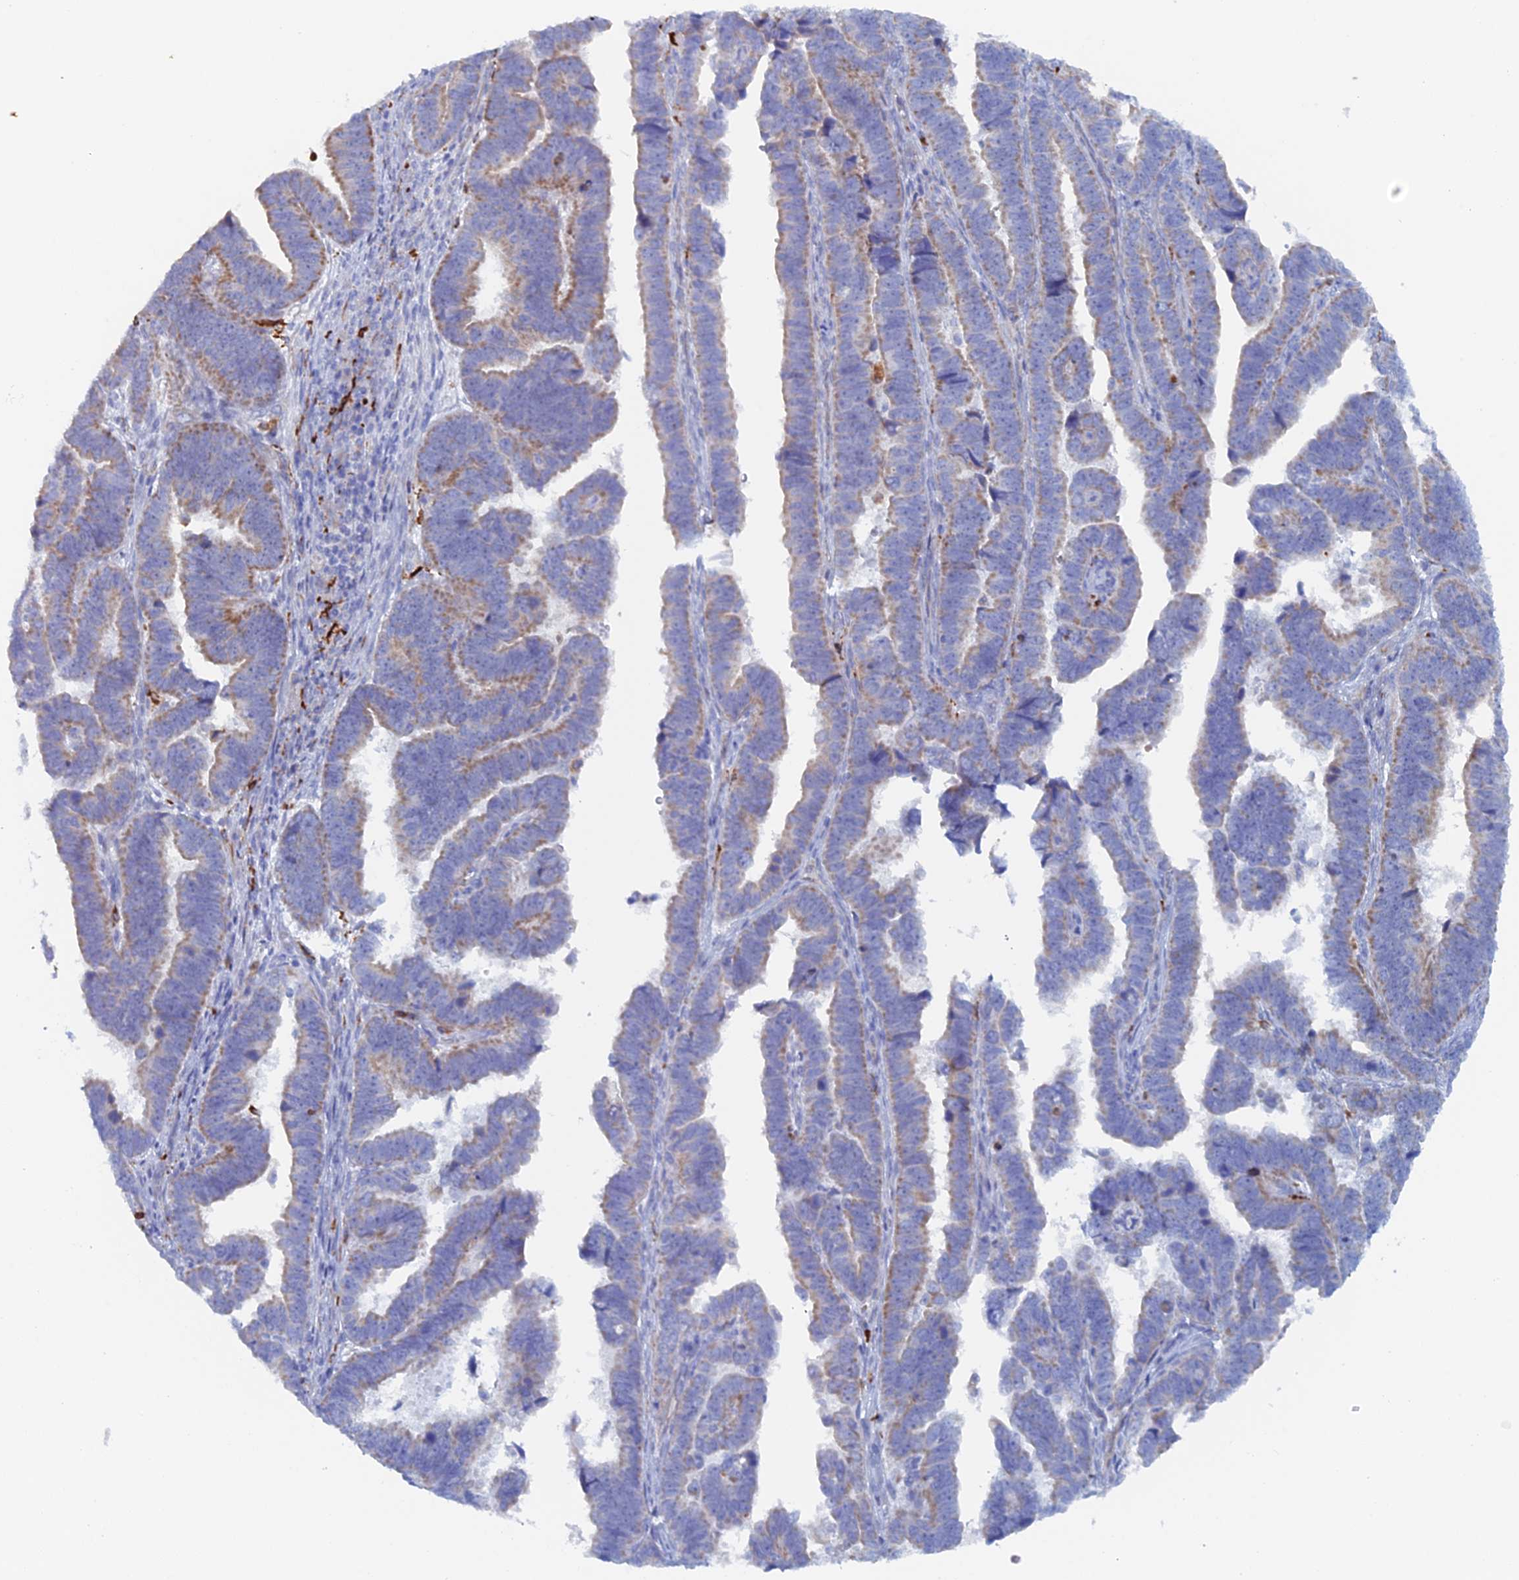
{"staining": {"intensity": "moderate", "quantity": "25%-75%", "location": "cytoplasmic/membranous"}, "tissue": "endometrial cancer", "cell_type": "Tumor cells", "image_type": "cancer", "snomed": [{"axis": "morphology", "description": "Adenocarcinoma, NOS"}, {"axis": "topography", "description": "Endometrium"}], "caption": "There is medium levels of moderate cytoplasmic/membranous expression in tumor cells of adenocarcinoma (endometrial), as demonstrated by immunohistochemical staining (brown color).", "gene": "COG7", "patient": {"sex": "female", "age": 75}}